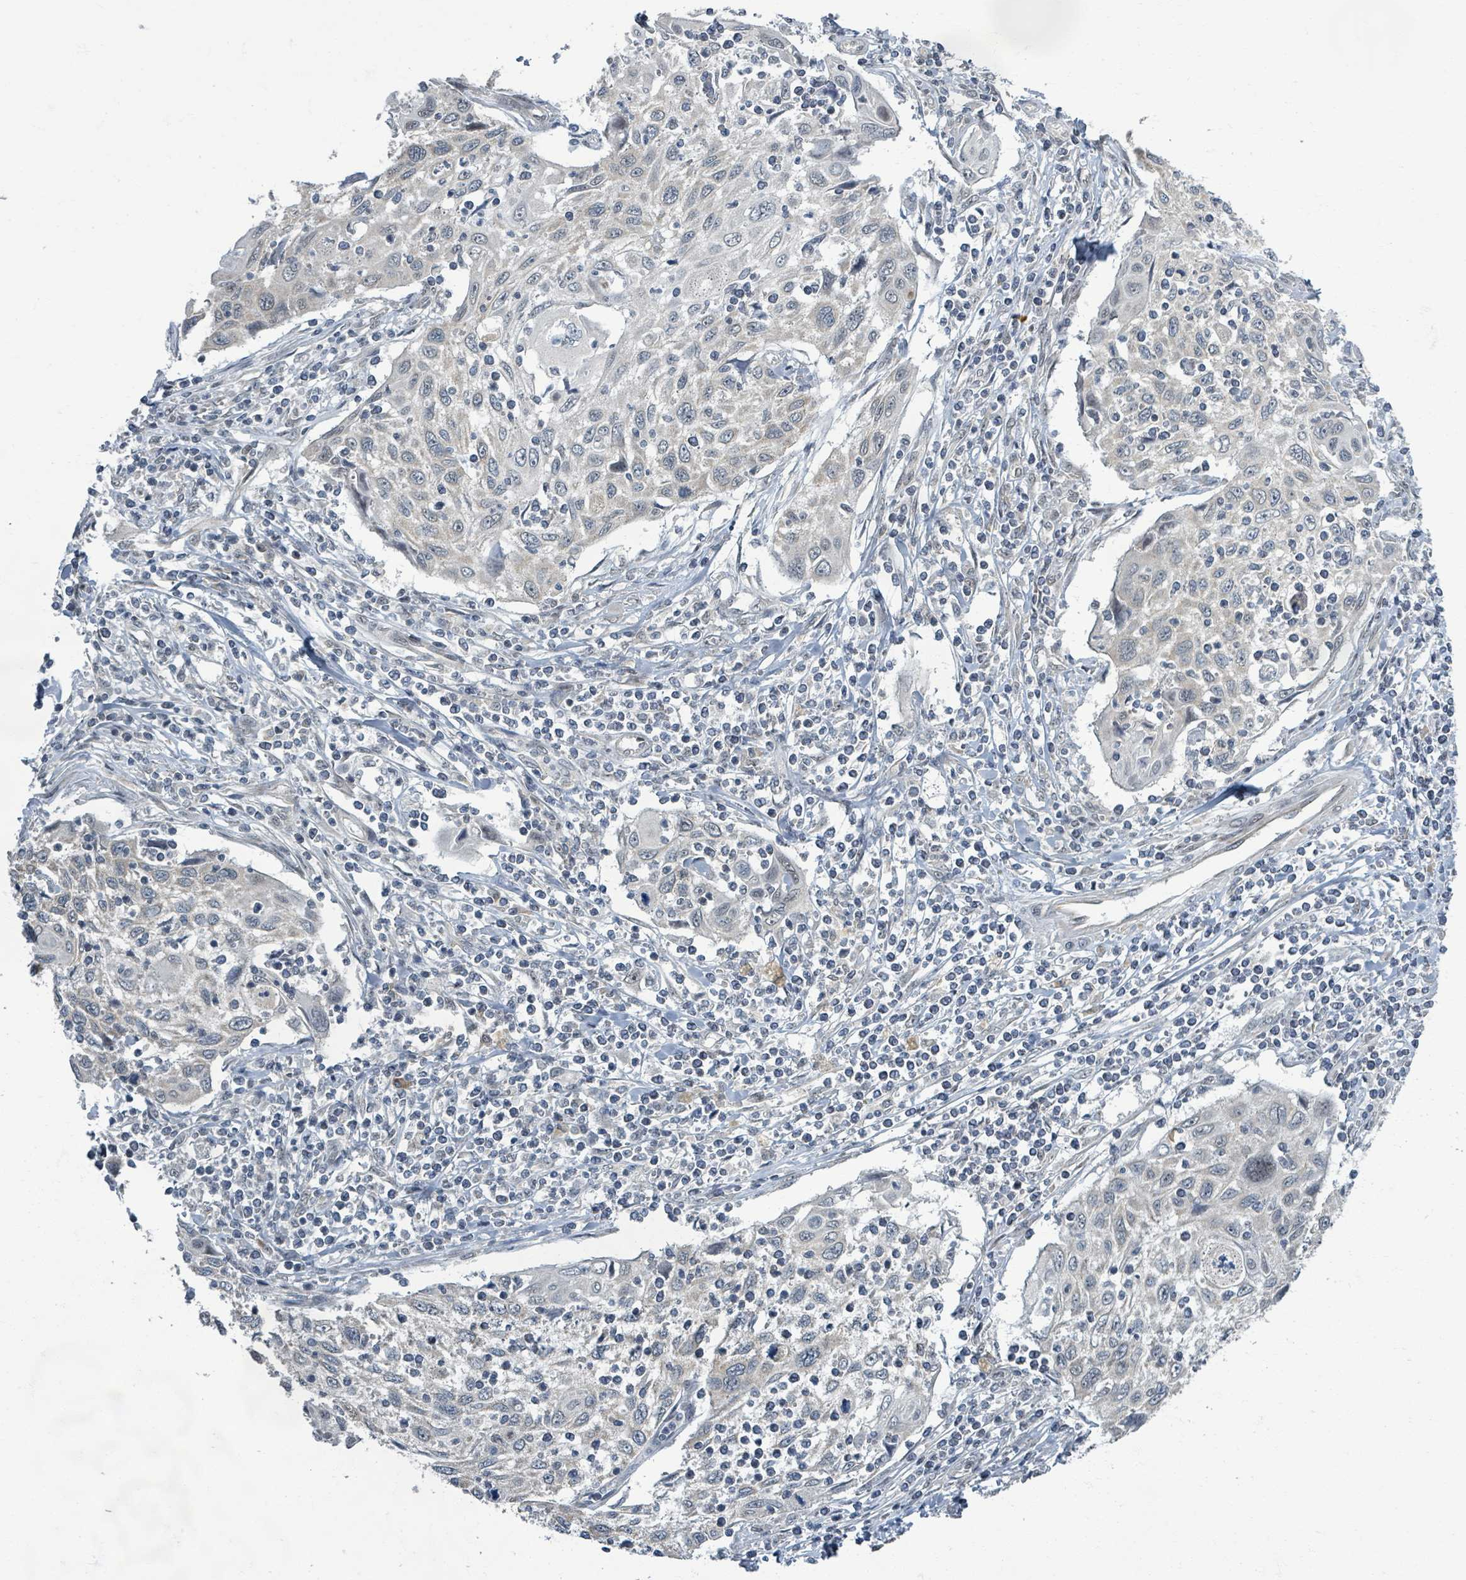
{"staining": {"intensity": "weak", "quantity": "<25%", "location": "nuclear"}, "tissue": "cervical cancer", "cell_type": "Tumor cells", "image_type": "cancer", "snomed": [{"axis": "morphology", "description": "Squamous cell carcinoma, NOS"}, {"axis": "topography", "description": "Cervix"}], "caption": "Human cervical cancer stained for a protein using immunohistochemistry (IHC) demonstrates no staining in tumor cells.", "gene": "INTS15", "patient": {"sex": "female", "age": 70}}